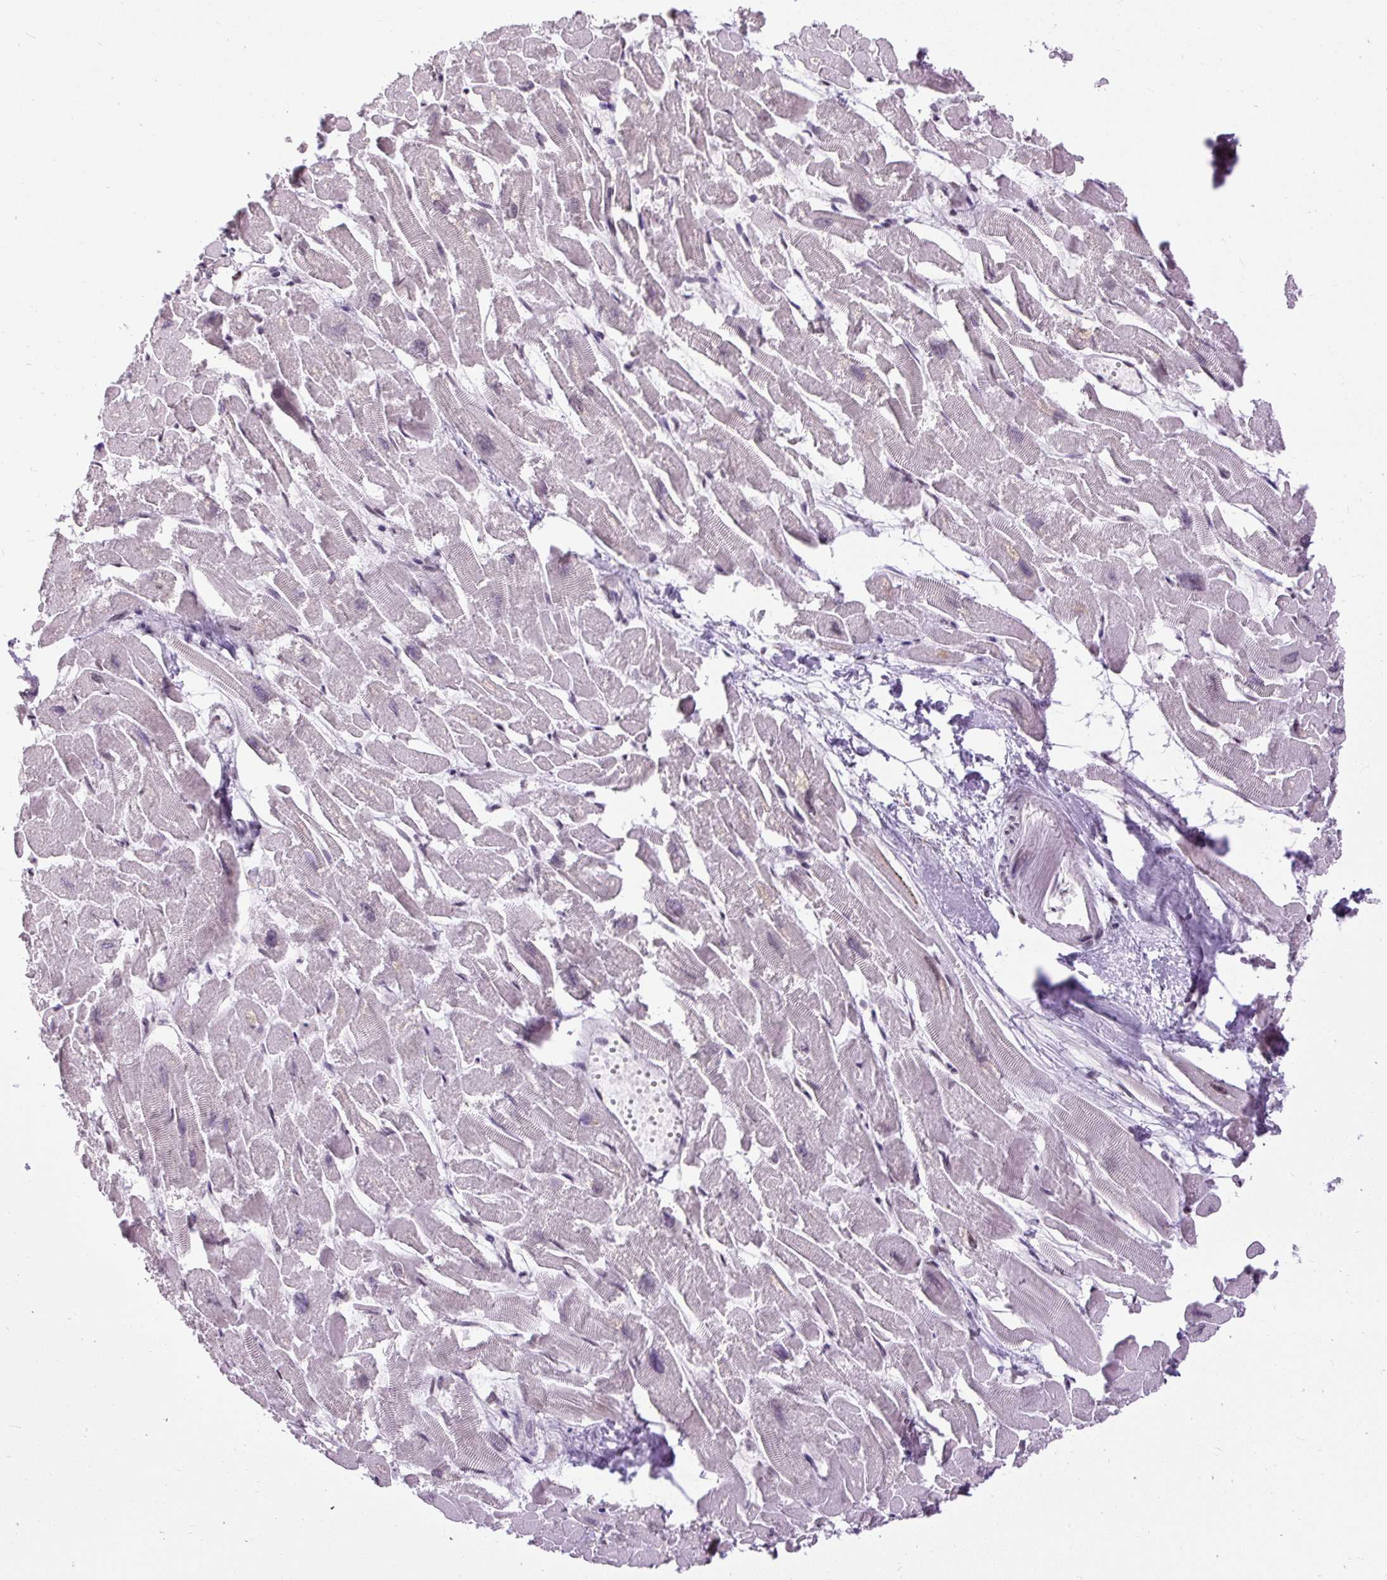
{"staining": {"intensity": "moderate", "quantity": "25%-75%", "location": "nuclear"}, "tissue": "heart muscle", "cell_type": "Cardiomyocytes", "image_type": "normal", "snomed": [{"axis": "morphology", "description": "Normal tissue, NOS"}, {"axis": "topography", "description": "Heart"}], "caption": "This photomicrograph shows IHC staining of benign heart muscle, with medium moderate nuclear staining in approximately 25%-75% of cardiomyocytes.", "gene": "ZNF672", "patient": {"sex": "male", "age": 54}}